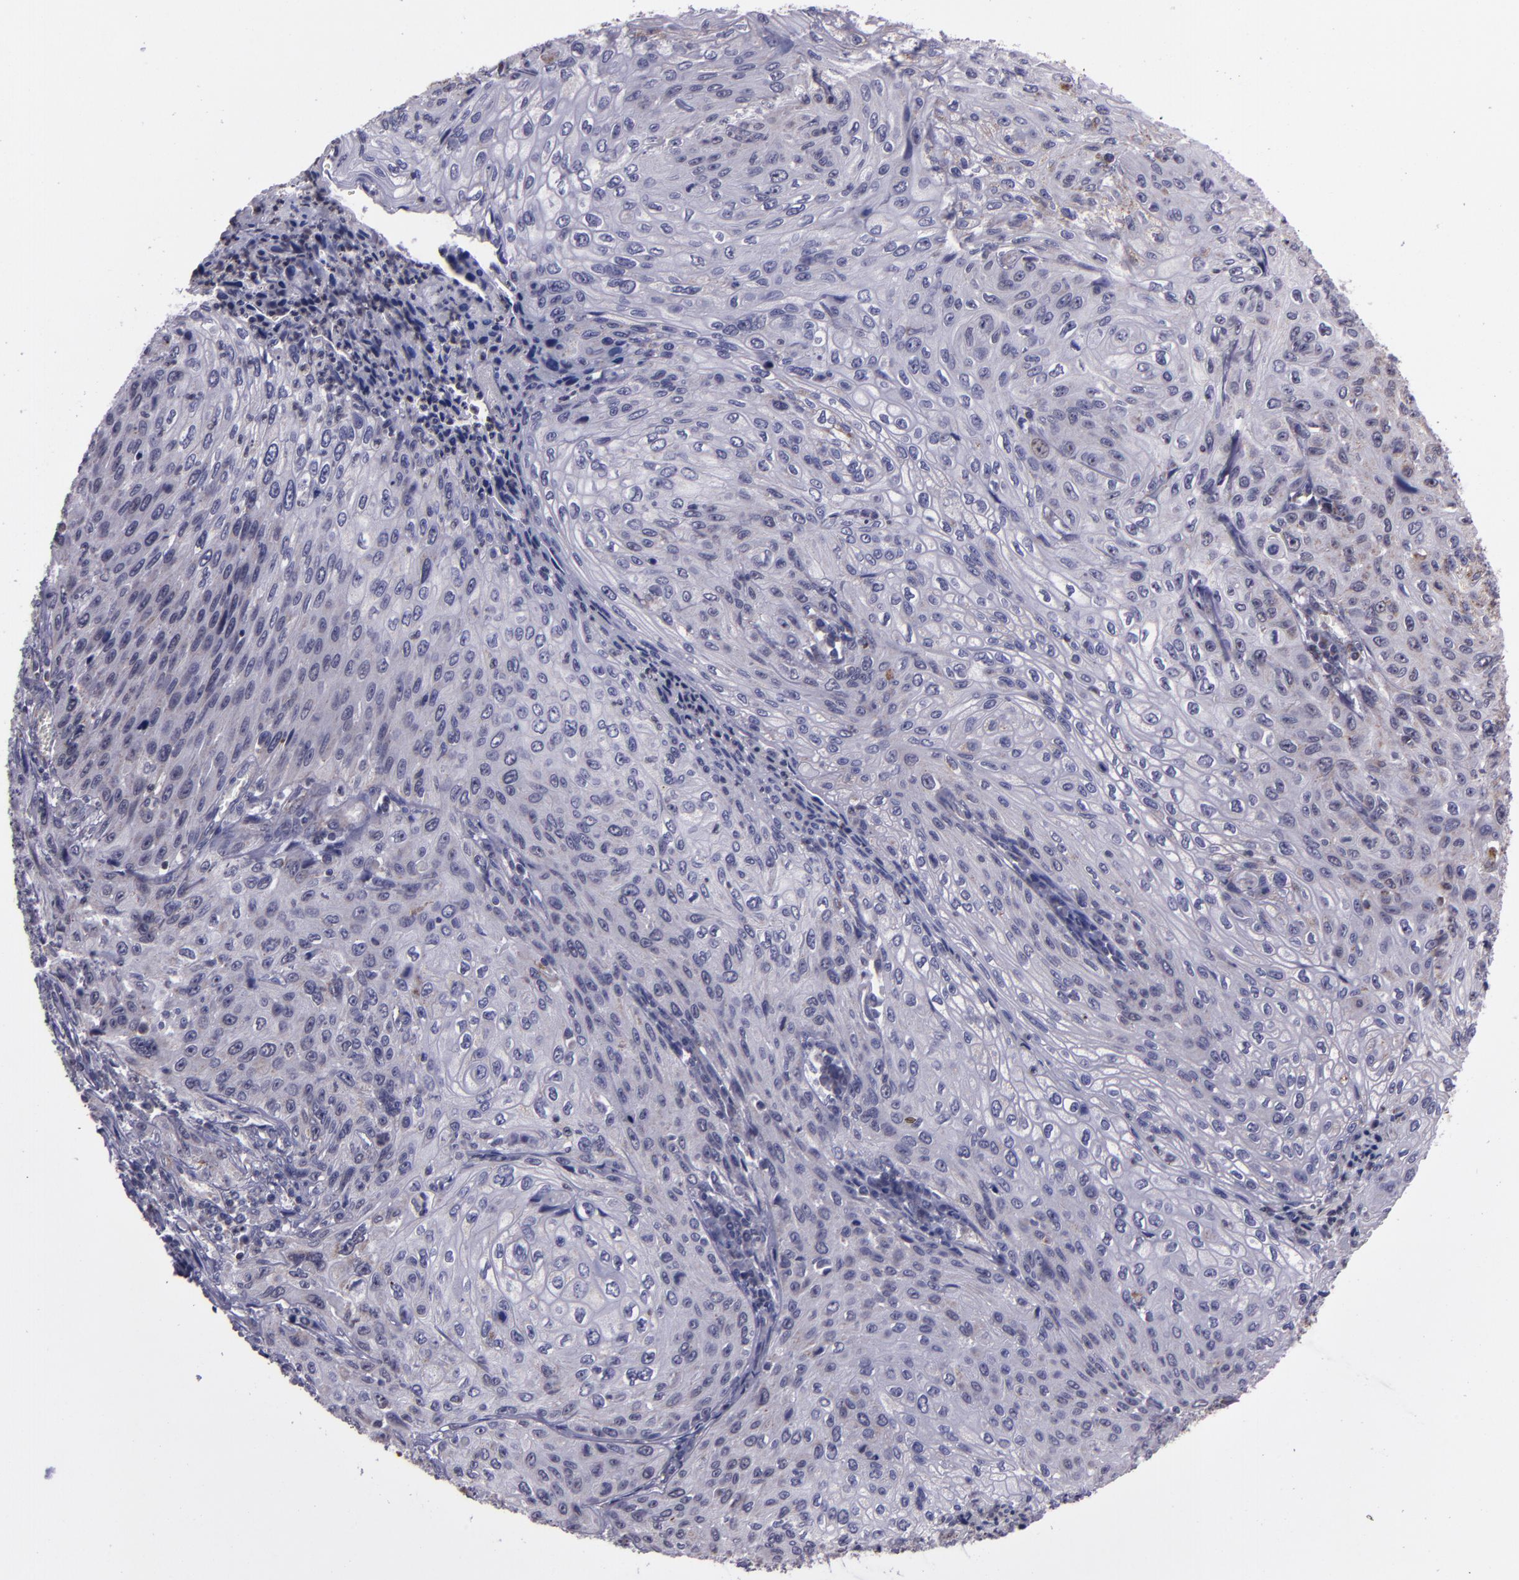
{"staining": {"intensity": "negative", "quantity": "none", "location": "none"}, "tissue": "cervical cancer", "cell_type": "Tumor cells", "image_type": "cancer", "snomed": [{"axis": "morphology", "description": "Squamous cell carcinoma, NOS"}, {"axis": "topography", "description": "Cervix"}], "caption": "IHC histopathology image of cervical cancer stained for a protein (brown), which exhibits no expression in tumor cells.", "gene": "LONP1", "patient": {"sex": "female", "age": 32}}